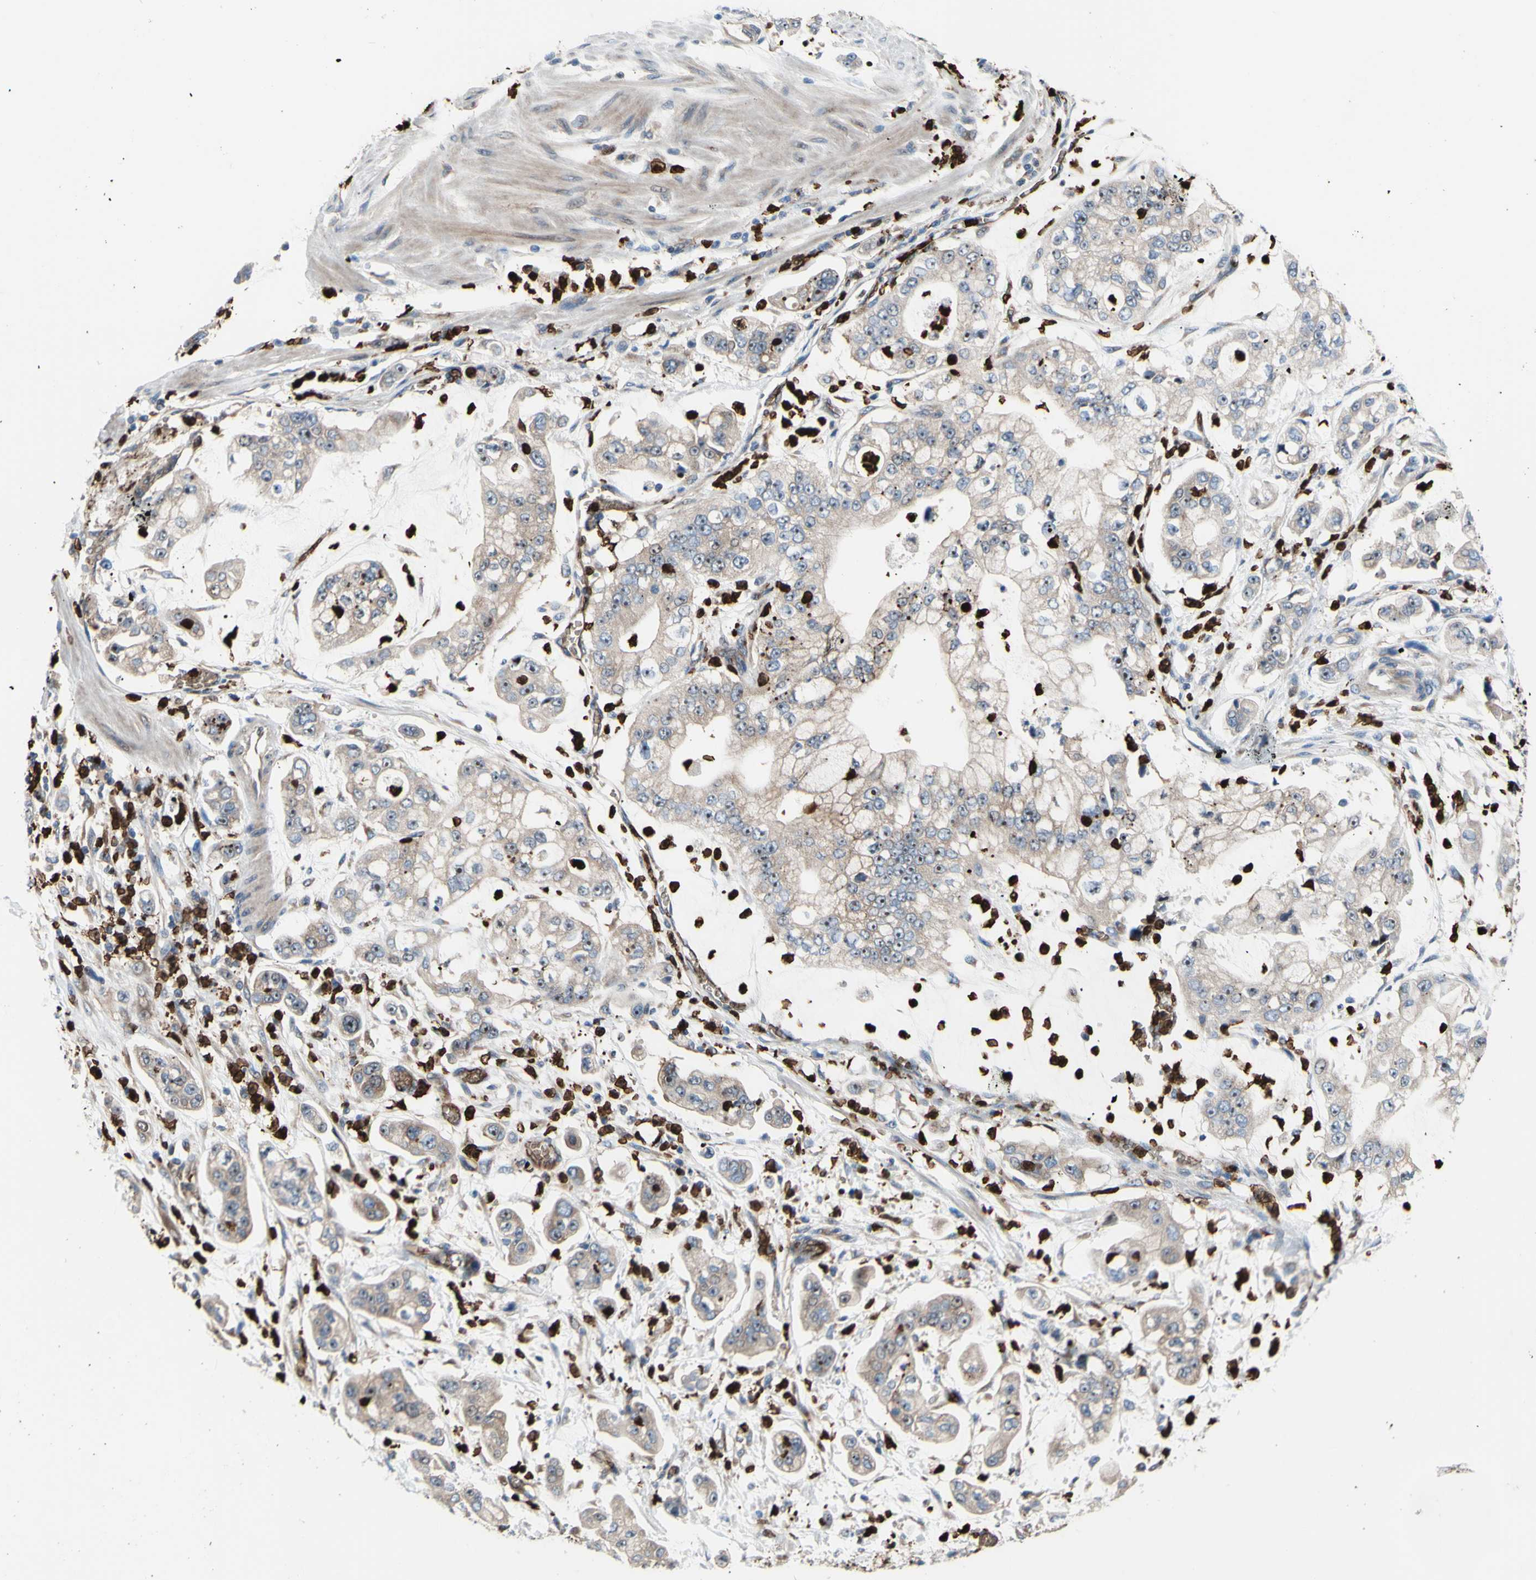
{"staining": {"intensity": "weak", "quantity": ">75%", "location": "cytoplasmic/membranous,nuclear"}, "tissue": "stomach cancer", "cell_type": "Tumor cells", "image_type": "cancer", "snomed": [{"axis": "morphology", "description": "Adenocarcinoma, NOS"}, {"axis": "topography", "description": "Stomach"}], "caption": "Immunohistochemical staining of stomach adenocarcinoma displays low levels of weak cytoplasmic/membranous and nuclear protein staining in approximately >75% of tumor cells. The staining was performed using DAB, with brown indicating positive protein expression. Nuclei are stained blue with hematoxylin.", "gene": "USP9X", "patient": {"sex": "male", "age": 76}}